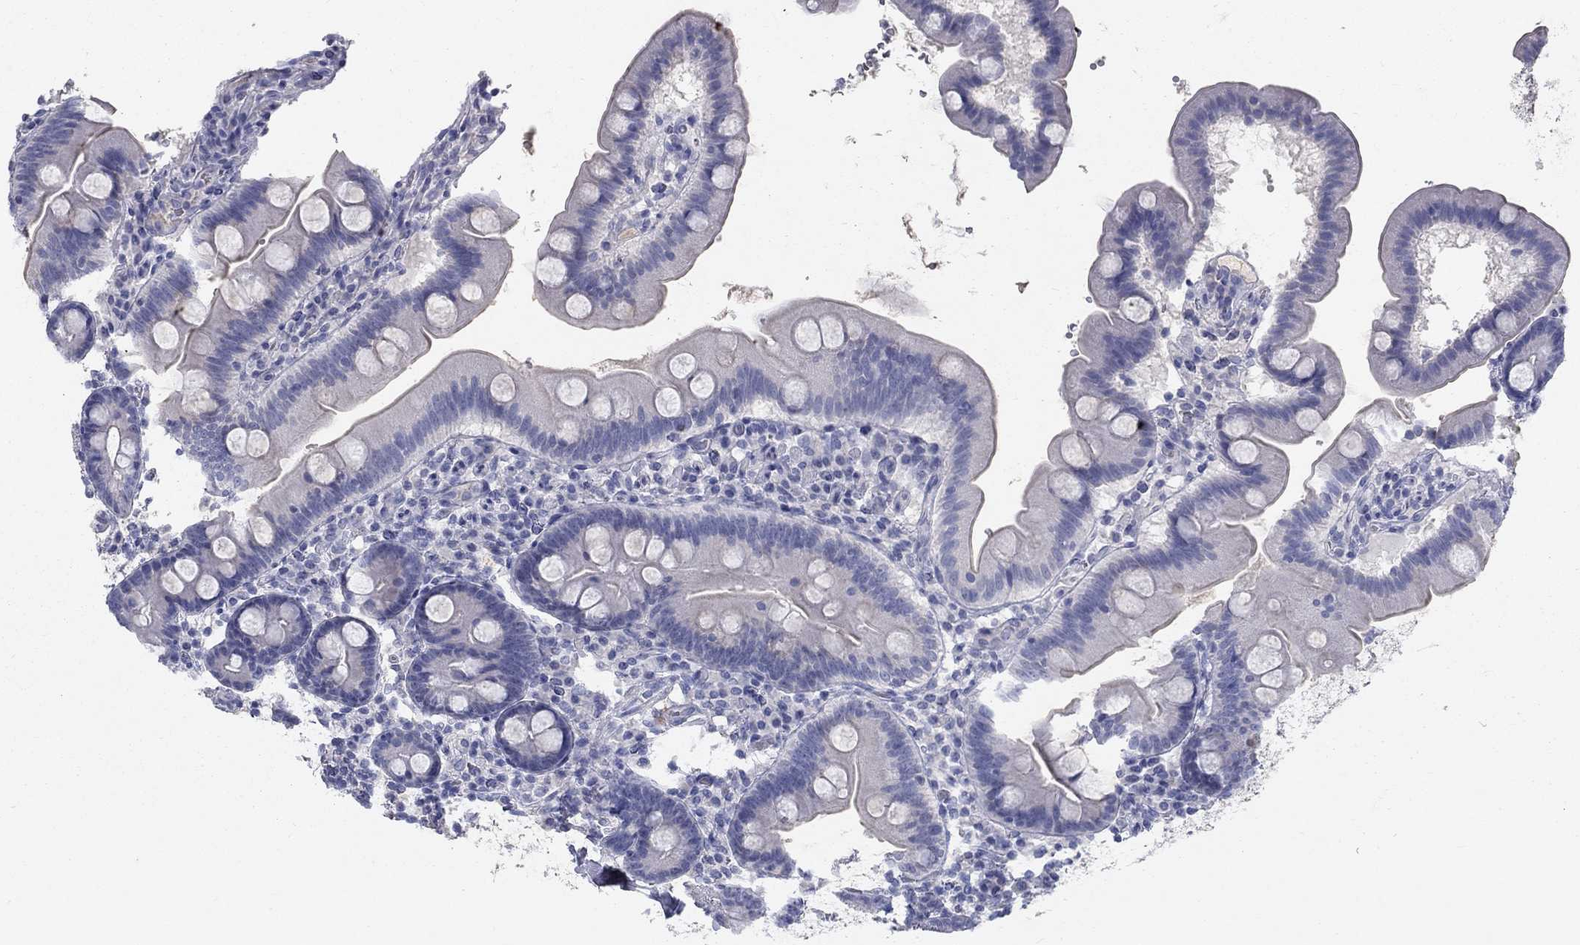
{"staining": {"intensity": "negative", "quantity": "none", "location": "none"}, "tissue": "duodenum", "cell_type": "Glandular cells", "image_type": "normal", "snomed": [{"axis": "morphology", "description": "Normal tissue, NOS"}, {"axis": "topography", "description": "Duodenum"}], "caption": "A micrograph of human duodenum is negative for staining in glandular cells. (Immunohistochemistry (ihc), brightfield microscopy, high magnification).", "gene": "PTH1R", "patient": {"sex": "male", "age": 59}}